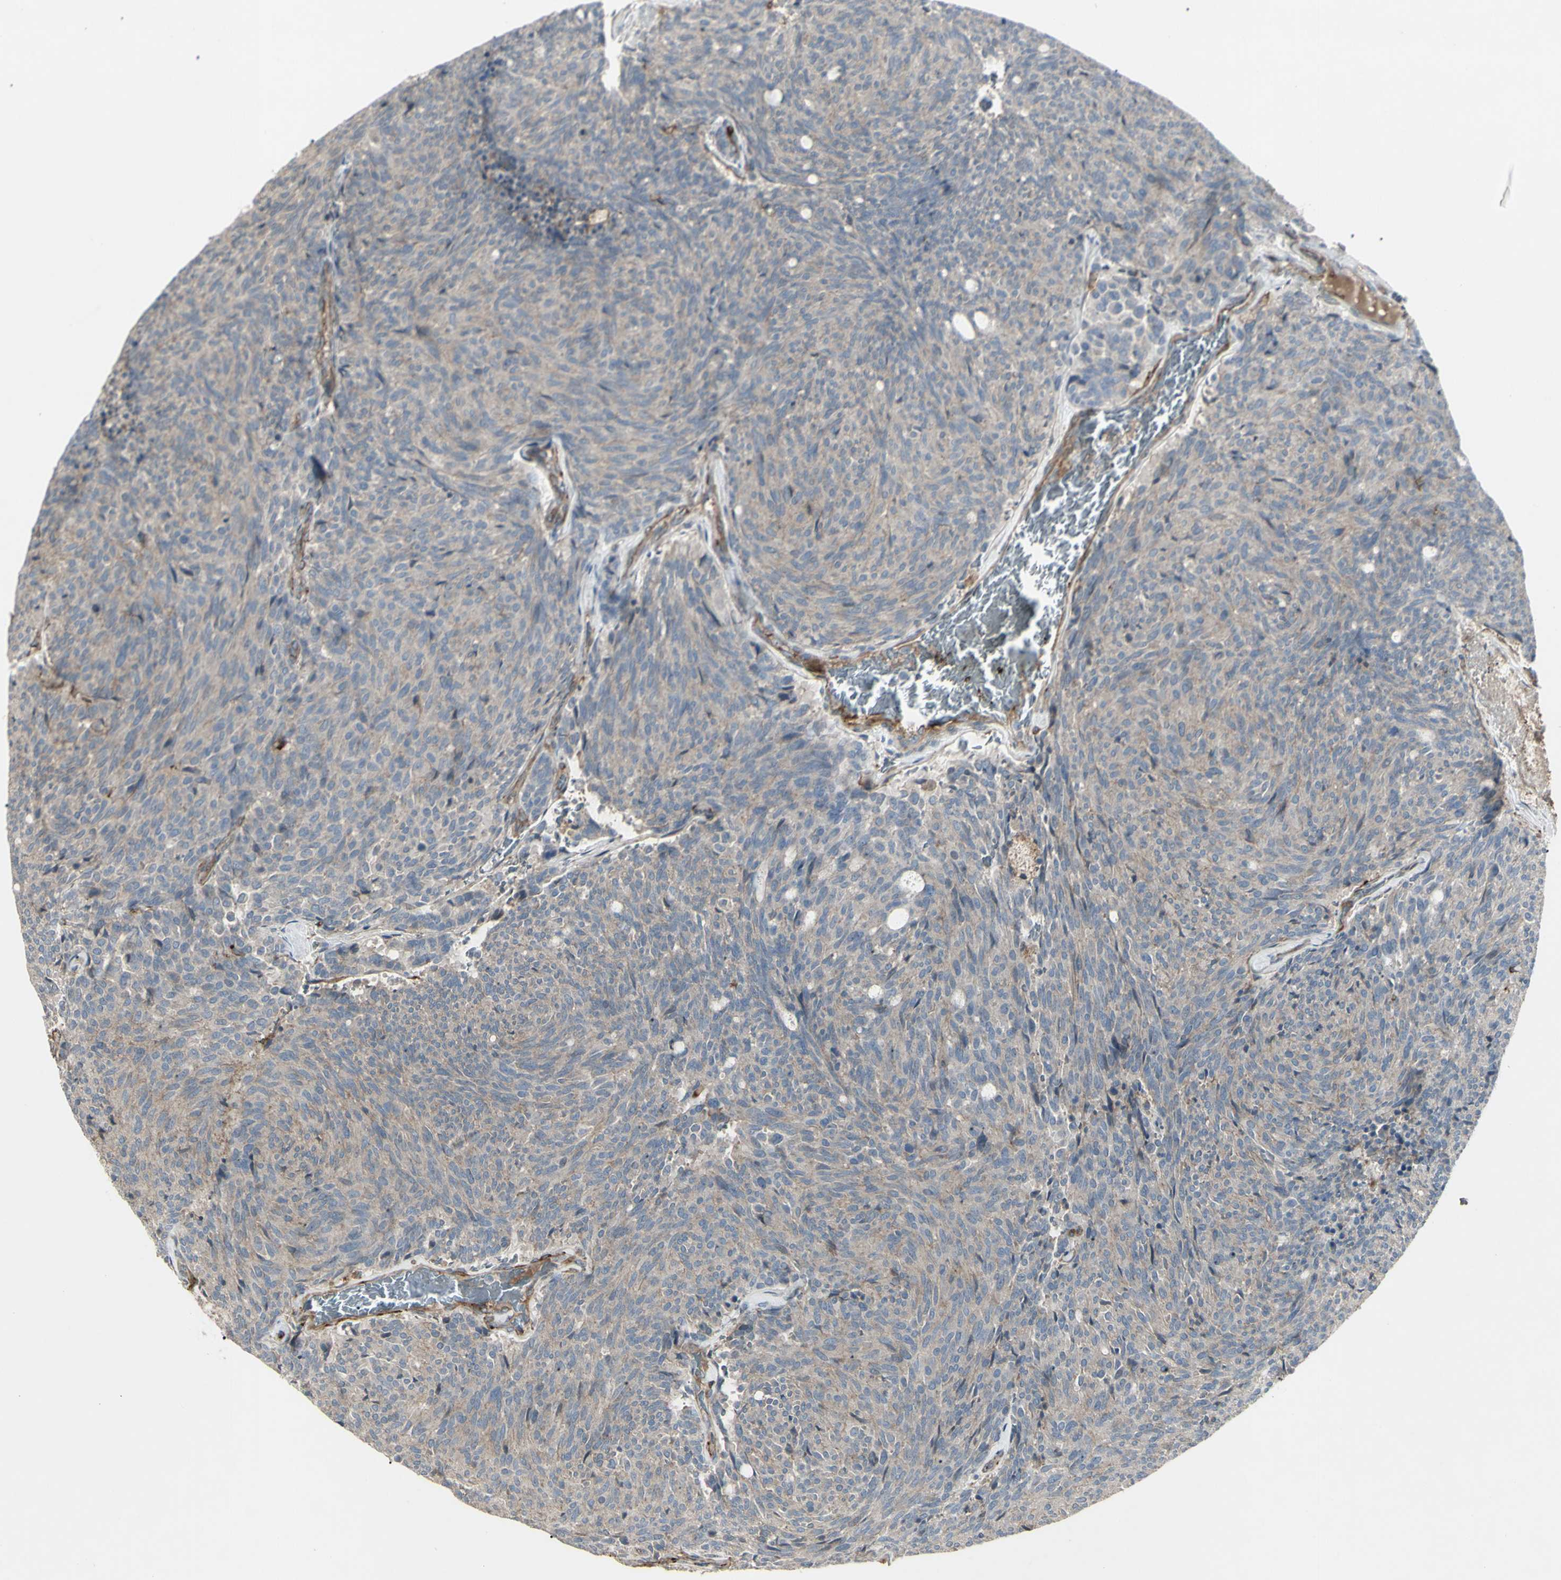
{"staining": {"intensity": "weak", "quantity": "25%-75%", "location": "cytoplasmic/membranous"}, "tissue": "carcinoid", "cell_type": "Tumor cells", "image_type": "cancer", "snomed": [{"axis": "morphology", "description": "Carcinoid, malignant, NOS"}, {"axis": "topography", "description": "Pancreas"}], "caption": "A histopathology image of carcinoid (malignant) stained for a protein displays weak cytoplasmic/membranous brown staining in tumor cells.", "gene": "CD276", "patient": {"sex": "female", "age": 54}}